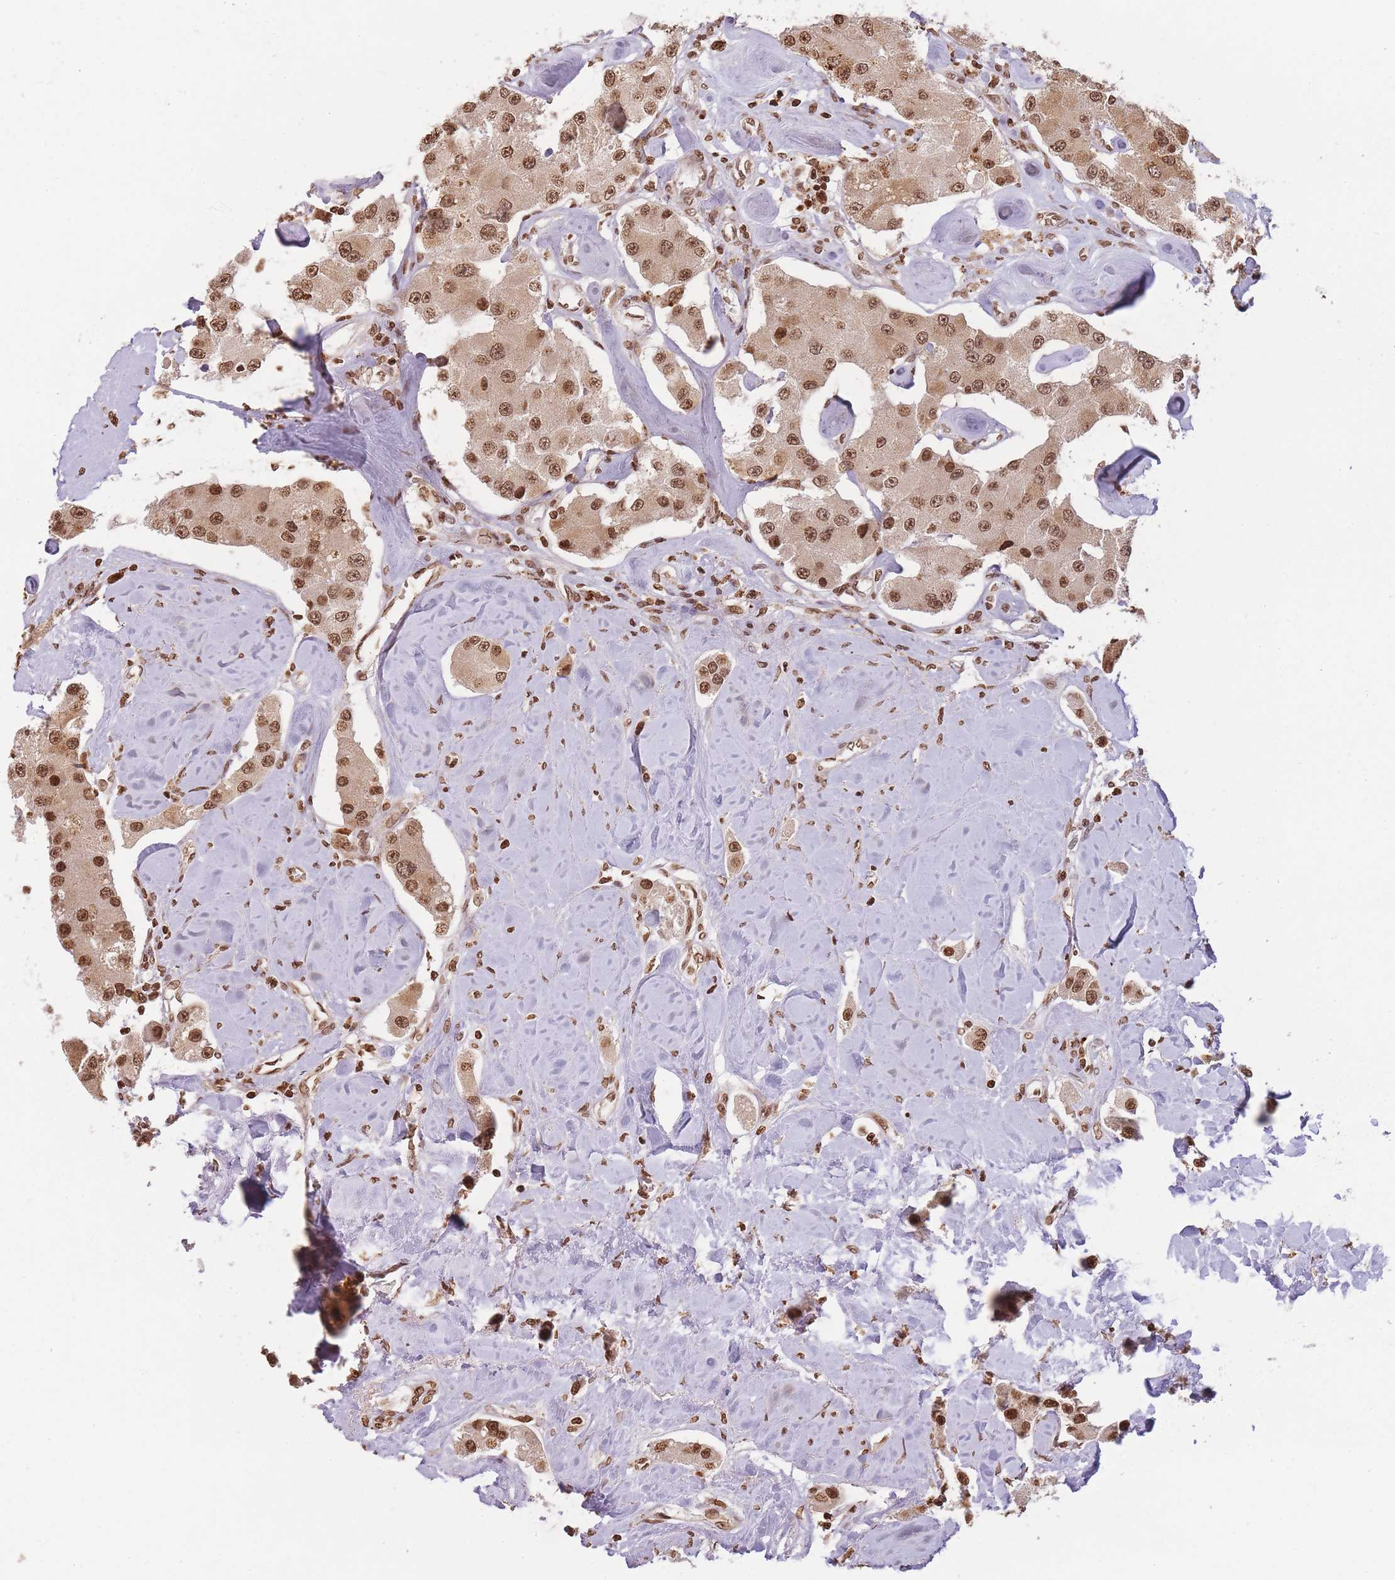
{"staining": {"intensity": "moderate", "quantity": ">75%", "location": "nuclear"}, "tissue": "carcinoid", "cell_type": "Tumor cells", "image_type": "cancer", "snomed": [{"axis": "morphology", "description": "Carcinoid, malignant, NOS"}, {"axis": "topography", "description": "Pancreas"}], "caption": "Carcinoid stained with DAB (3,3'-diaminobenzidine) IHC displays medium levels of moderate nuclear staining in approximately >75% of tumor cells. The staining was performed using DAB (3,3'-diaminobenzidine), with brown indicating positive protein expression. Nuclei are stained blue with hematoxylin.", "gene": "WWTR1", "patient": {"sex": "male", "age": 41}}